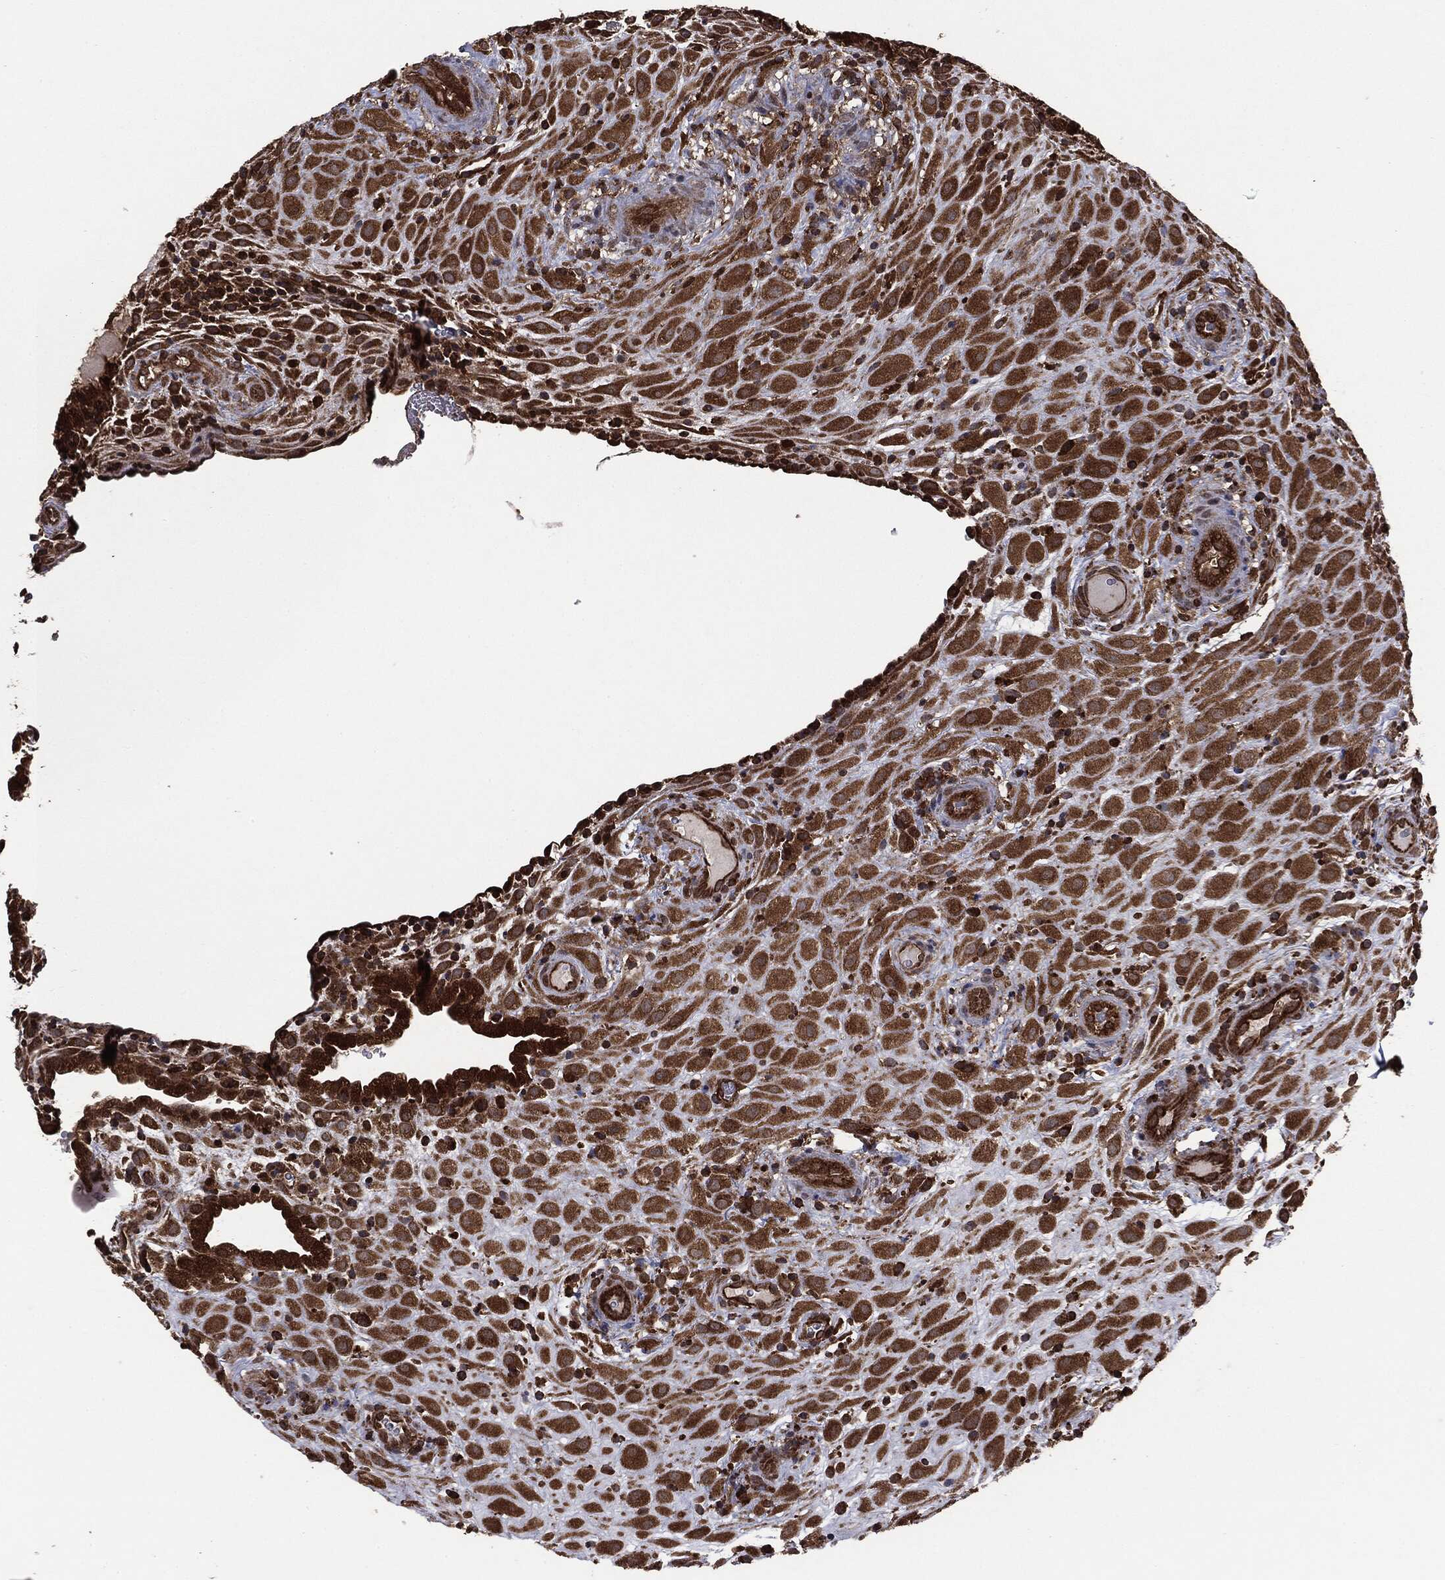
{"staining": {"intensity": "strong", "quantity": ">75%", "location": "cytoplasmic/membranous"}, "tissue": "placenta", "cell_type": "Decidual cells", "image_type": "normal", "snomed": [{"axis": "morphology", "description": "Normal tissue, NOS"}, {"axis": "topography", "description": "Placenta"}], "caption": "Protein staining demonstrates strong cytoplasmic/membranous positivity in about >75% of decidual cells in unremarkable placenta. Nuclei are stained in blue.", "gene": "NME1", "patient": {"sex": "female", "age": 19}}